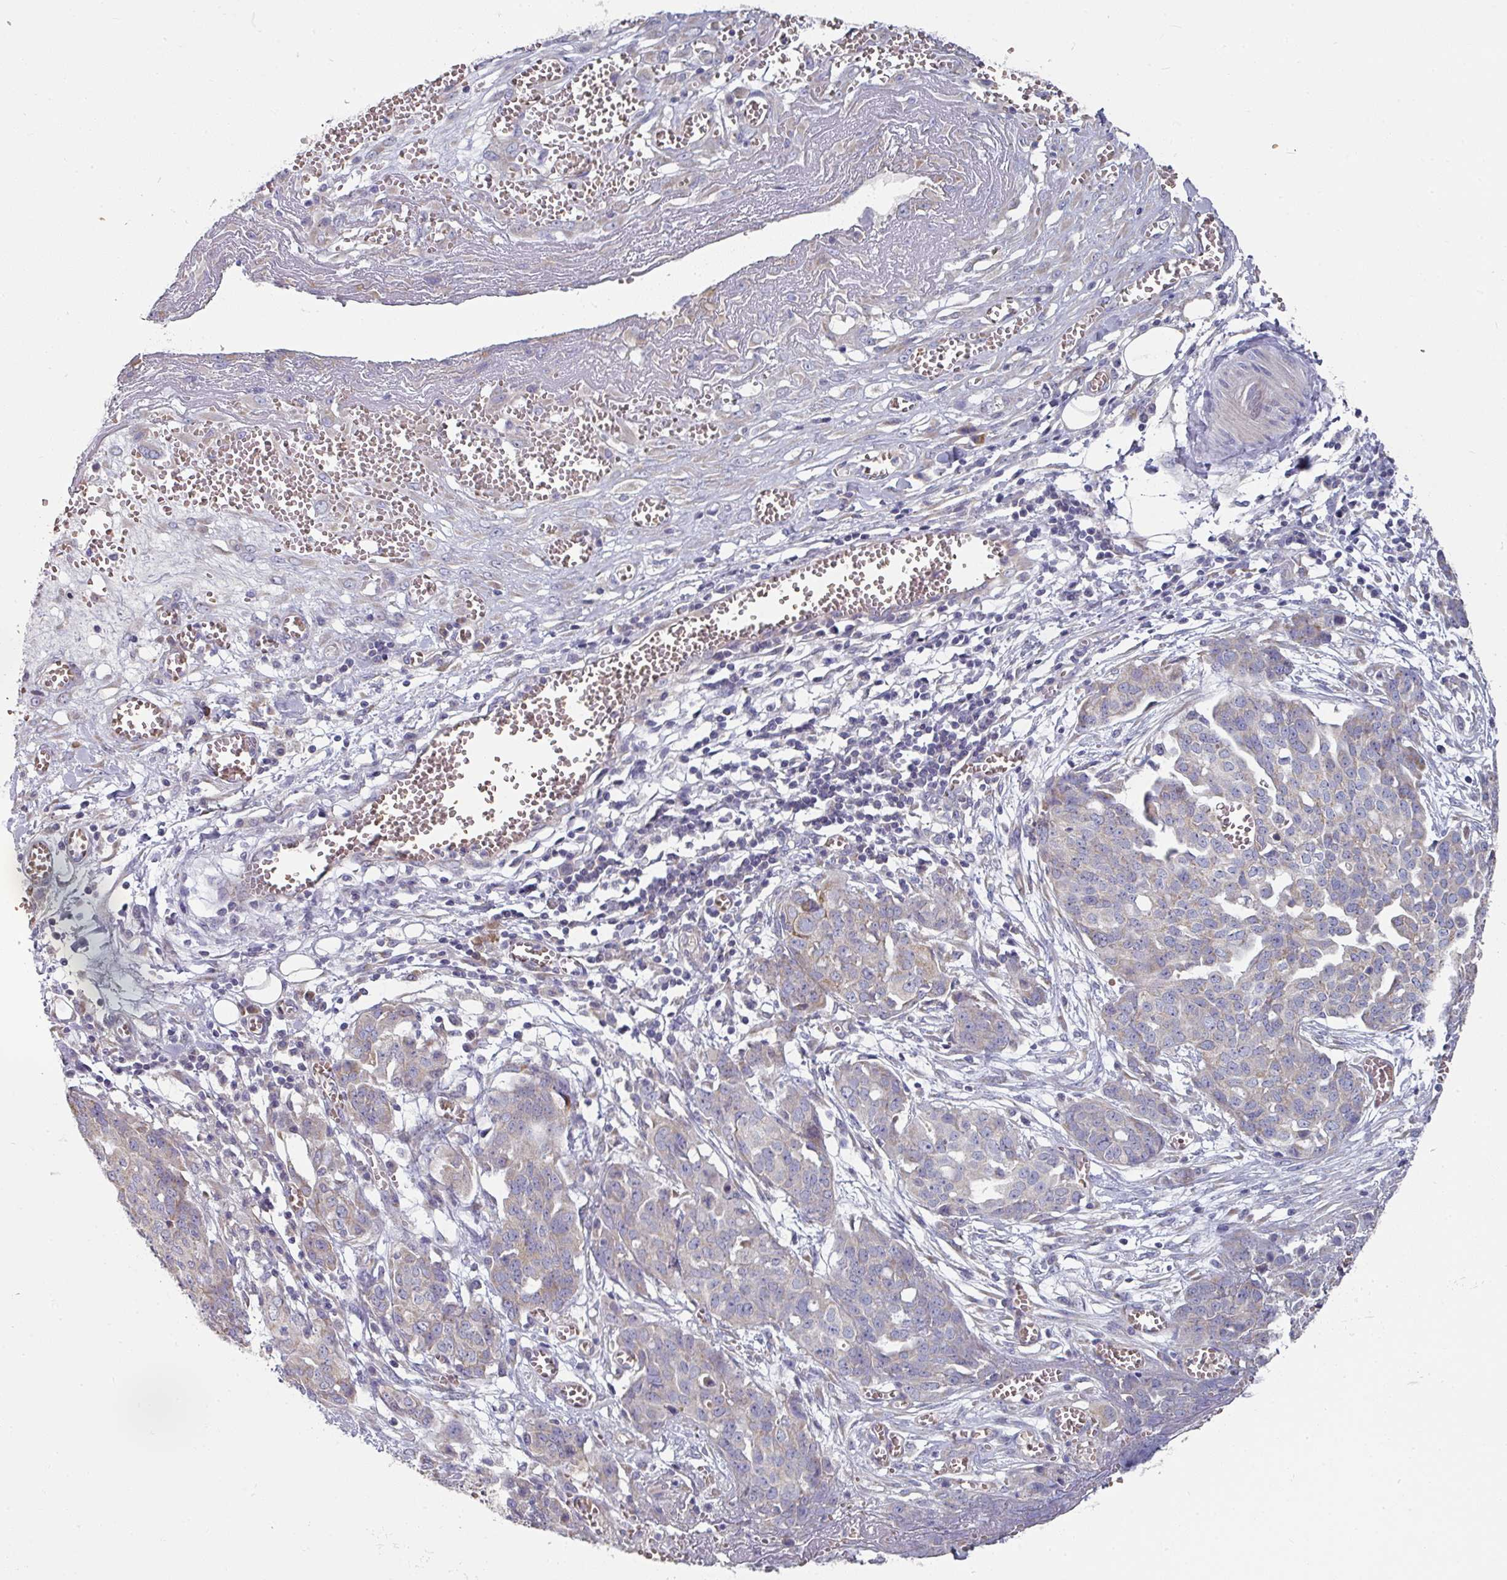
{"staining": {"intensity": "negative", "quantity": "none", "location": "none"}, "tissue": "ovarian cancer", "cell_type": "Tumor cells", "image_type": "cancer", "snomed": [{"axis": "morphology", "description": "Cystadenocarcinoma, serous, NOS"}, {"axis": "topography", "description": "Soft tissue"}, {"axis": "topography", "description": "Ovary"}], "caption": "Micrograph shows no protein expression in tumor cells of ovarian serous cystadenocarcinoma tissue. (Stains: DAB immunohistochemistry (IHC) with hematoxylin counter stain, Microscopy: brightfield microscopy at high magnification).", "gene": "PYROXD2", "patient": {"sex": "female", "age": 57}}